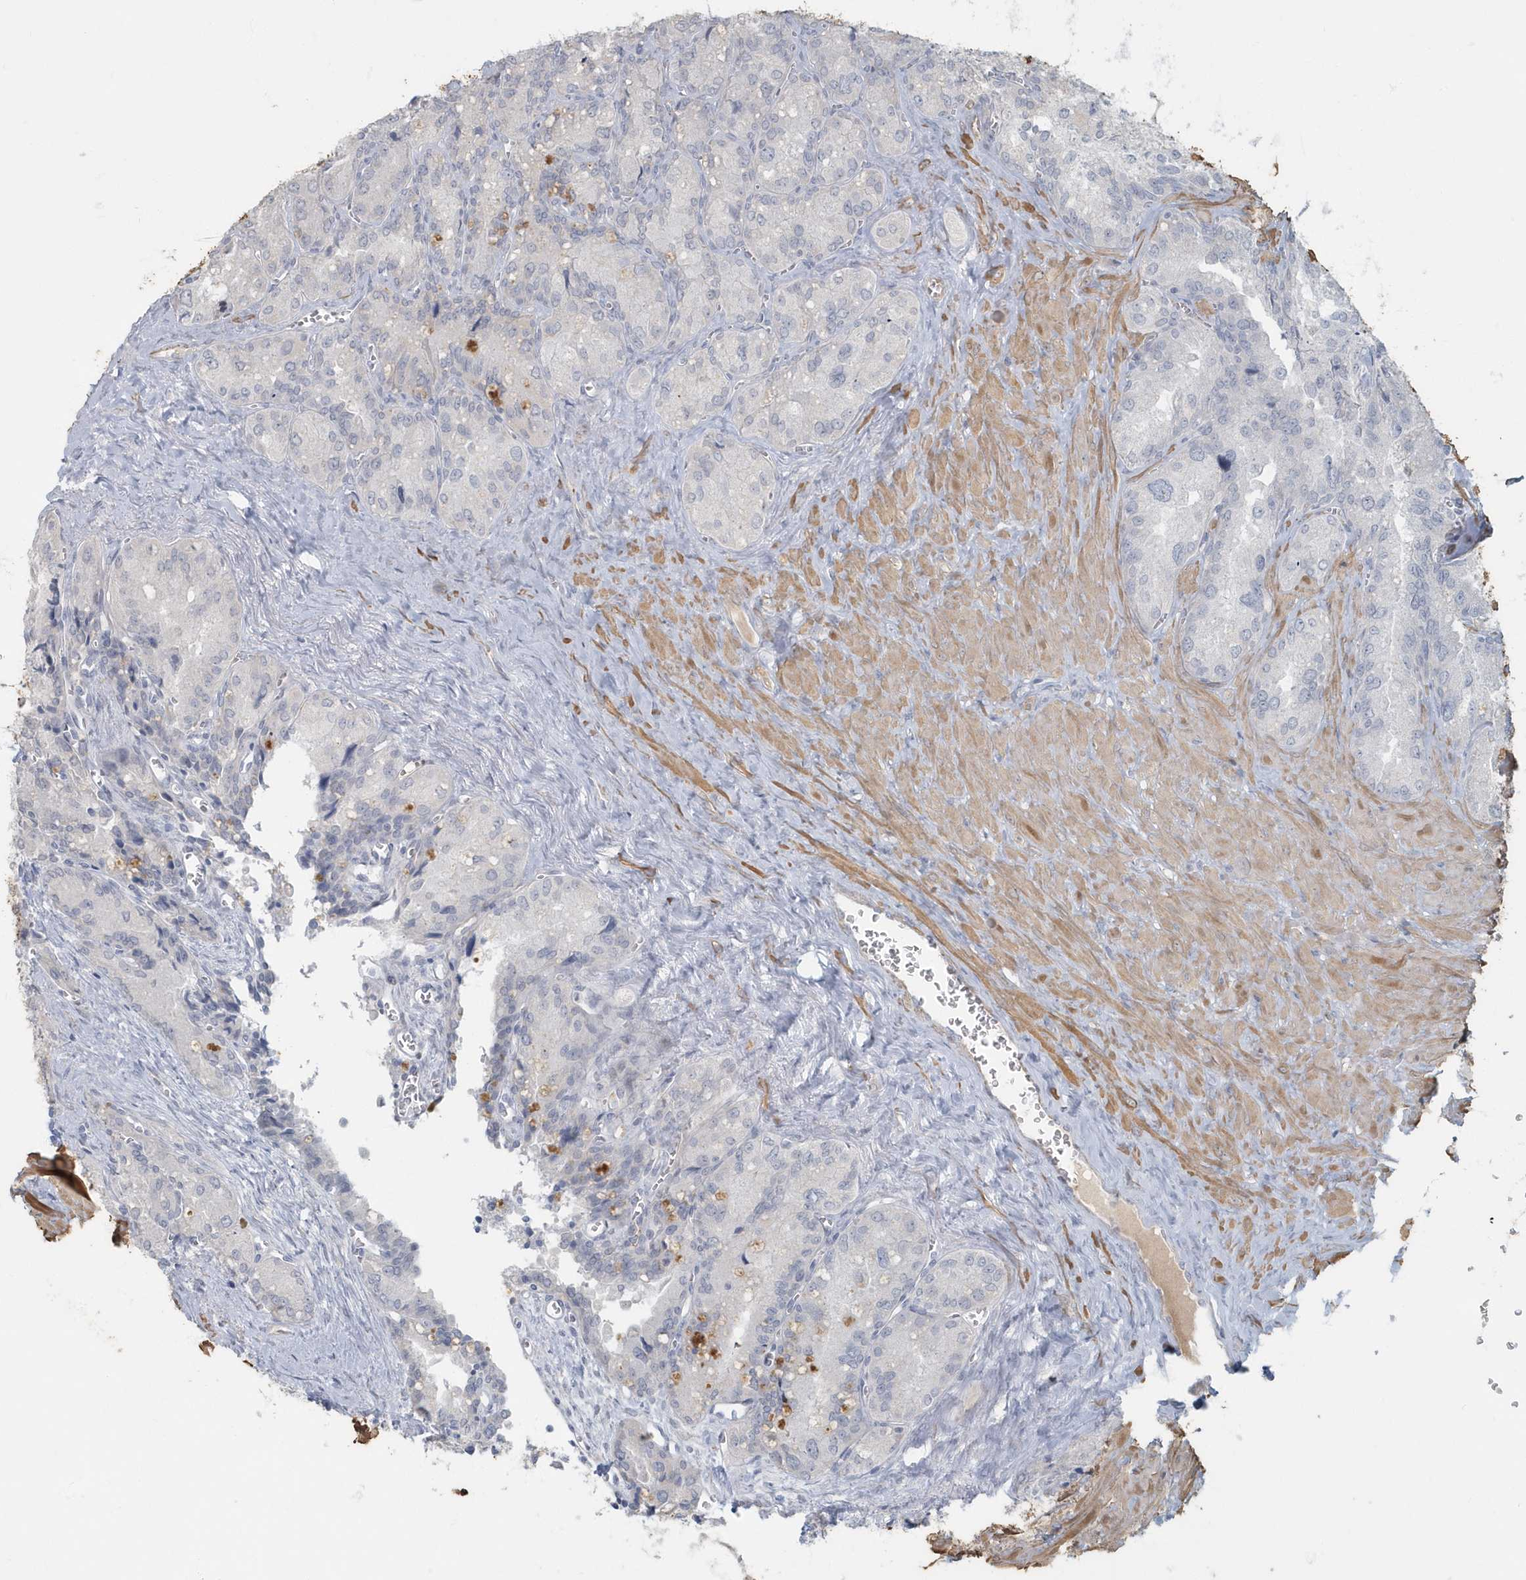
{"staining": {"intensity": "negative", "quantity": "none", "location": "none"}, "tissue": "seminal vesicle", "cell_type": "Glandular cells", "image_type": "normal", "snomed": [{"axis": "morphology", "description": "Normal tissue, NOS"}, {"axis": "topography", "description": "Seminal veicle"}], "caption": "Immunohistochemistry of benign seminal vesicle demonstrates no staining in glandular cells.", "gene": "MYOT", "patient": {"sex": "male", "age": 62}}